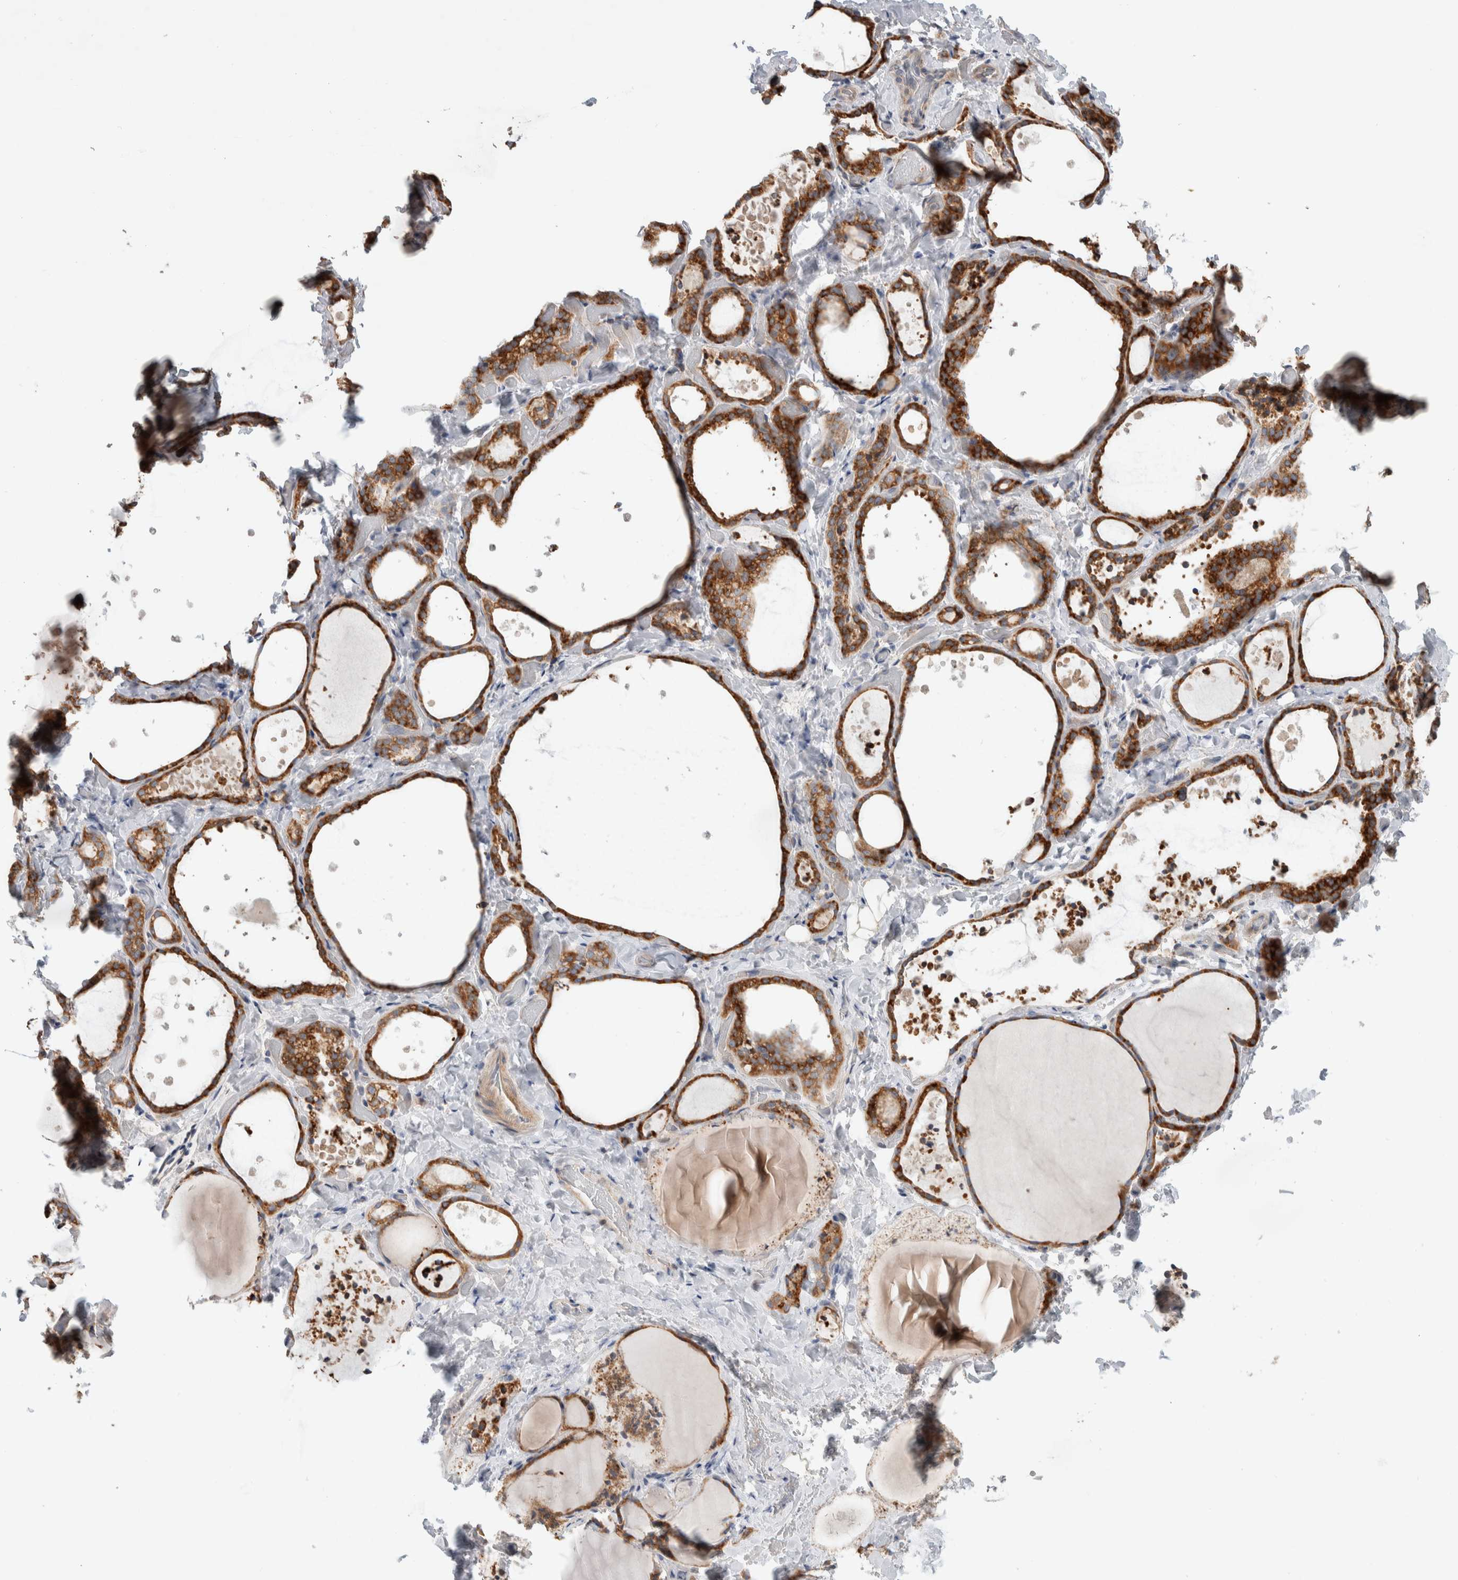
{"staining": {"intensity": "strong", "quantity": ">75%", "location": "cytoplasmic/membranous"}, "tissue": "thyroid gland", "cell_type": "Glandular cells", "image_type": "normal", "snomed": [{"axis": "morphology", "description": "Normal tissue, NOS"}, {"axis": "topography", "description": "Thyroid gland"}], "caption": "A brown stain shows strong cytoplasmic/membranous positivity of a protein in glandular cells of normal thyroid gland.", "gene": "ADCY8", "patient": {"sex": "female", "age": 44}}